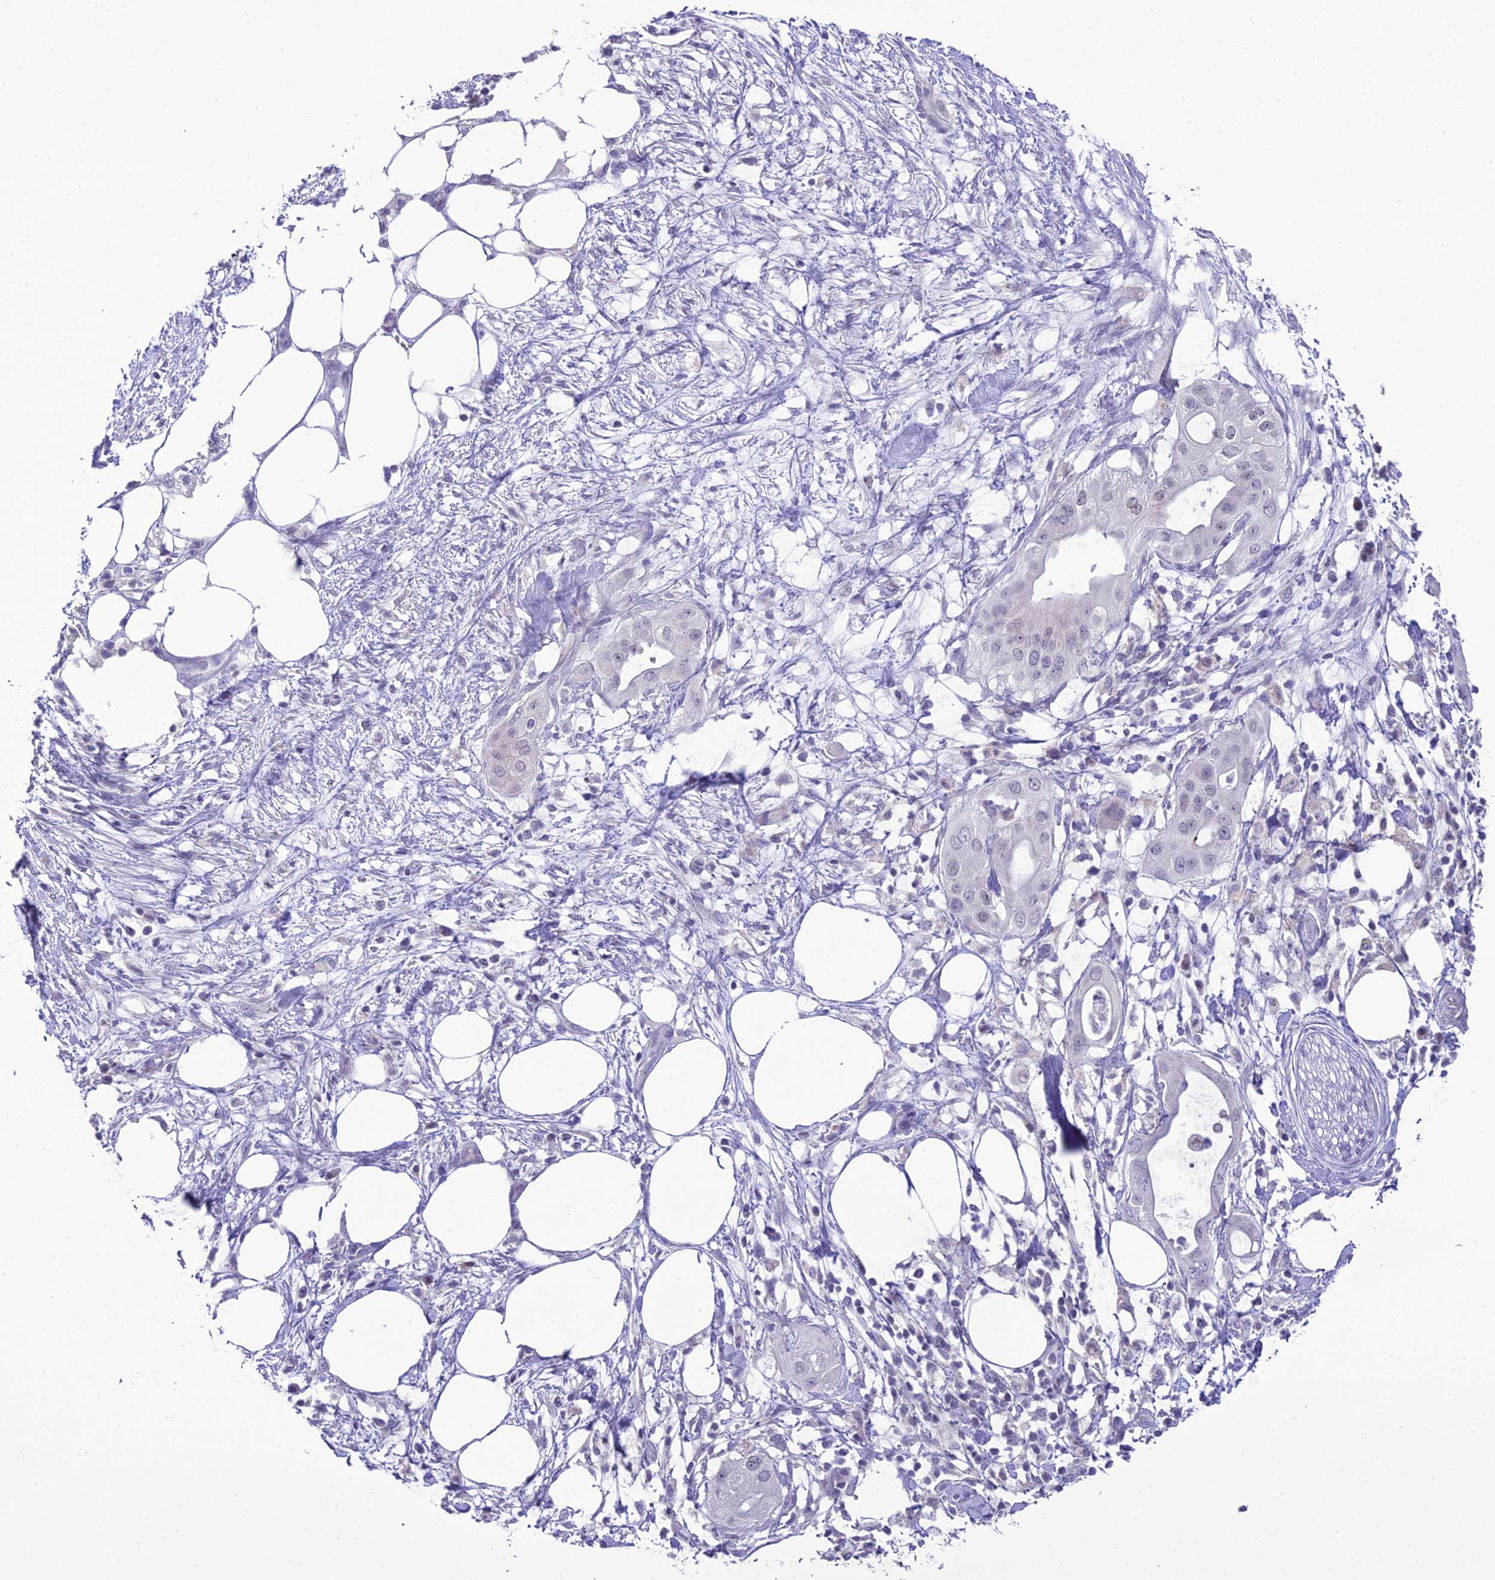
{"staining": {"intensity": "negative", "quantity": "none", "location": "none"}, "tissue": "pancreatic cancer", "cell_type": "Tumor cells", "image_type": "cancer", "snomed": [{"axis": "morphology", "description": "Adenocarcinoma, NOS"}, {"axis": "topography", "description": "Pancreas"}], "caption": "High magnification brightfield microscopy of pancreatic cancer (adenocarcinoma) stained with DAB (brown) and counterstained with hematoxylin (blue): tumor cells show no significant positivity.", "gene": "B9D2", "patient": {"sex": "male", "age": 68}}